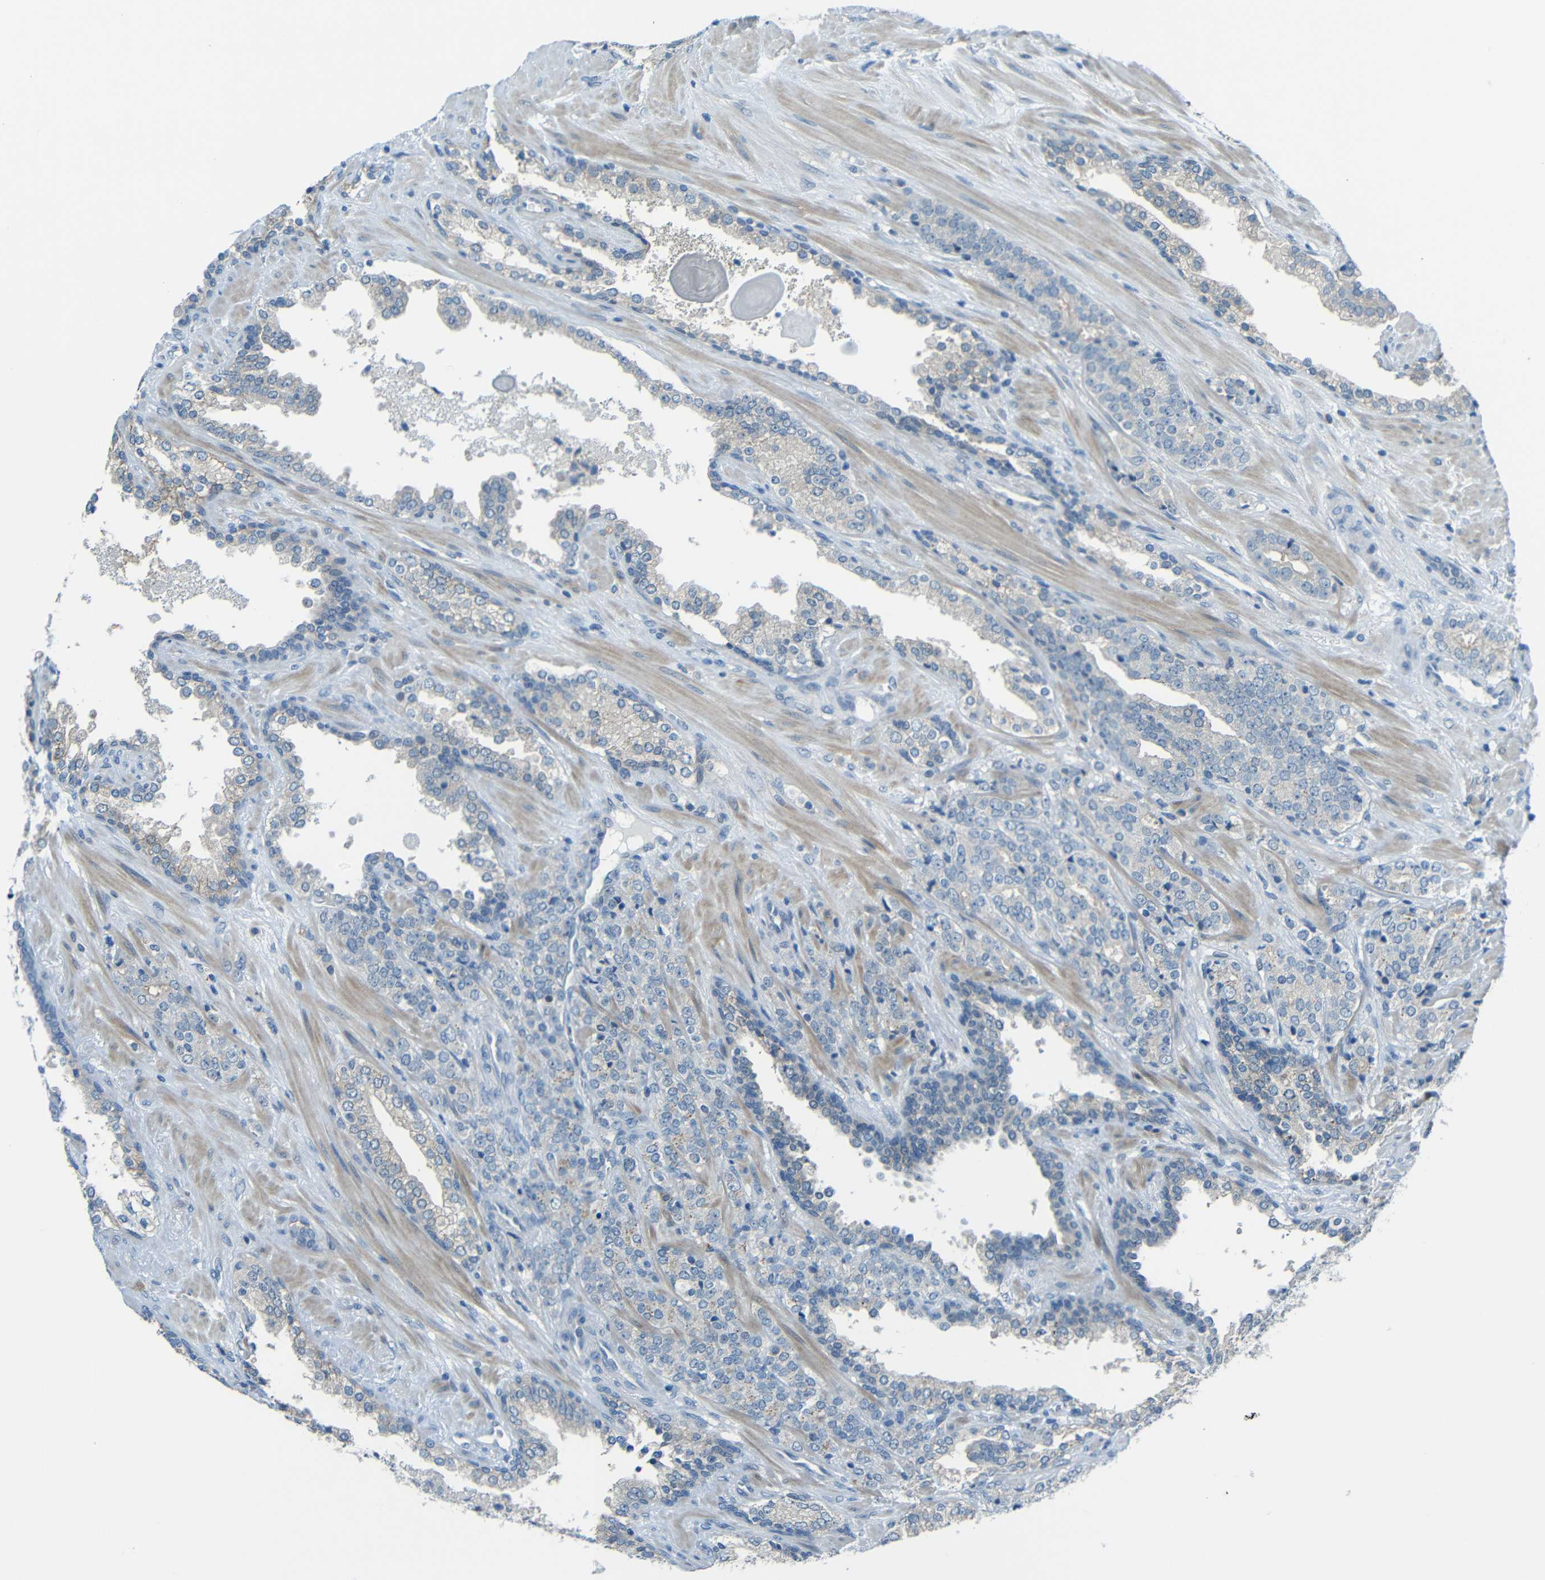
{"staining": {"intensity": "negative", "quantity": "none", "location": "none"}, "tissue": "prostate cancer", "cell_type": "Tumor cells", "image_type": "cancer", "snomed": [{"axis": "morphology", "description": "Adenocarcinoma, High grade"}, {"axis": "topography", "description": "Prostate"}], "caption": "Immunohistochemistry histopathology image of human prostate cancer (adenocarcinoma (high-grade)) stained for a protein (brown), which shows no staining in tumor cells.", "gene": "ANKRD22", "patient": {"sex": "male", "age": 71}}